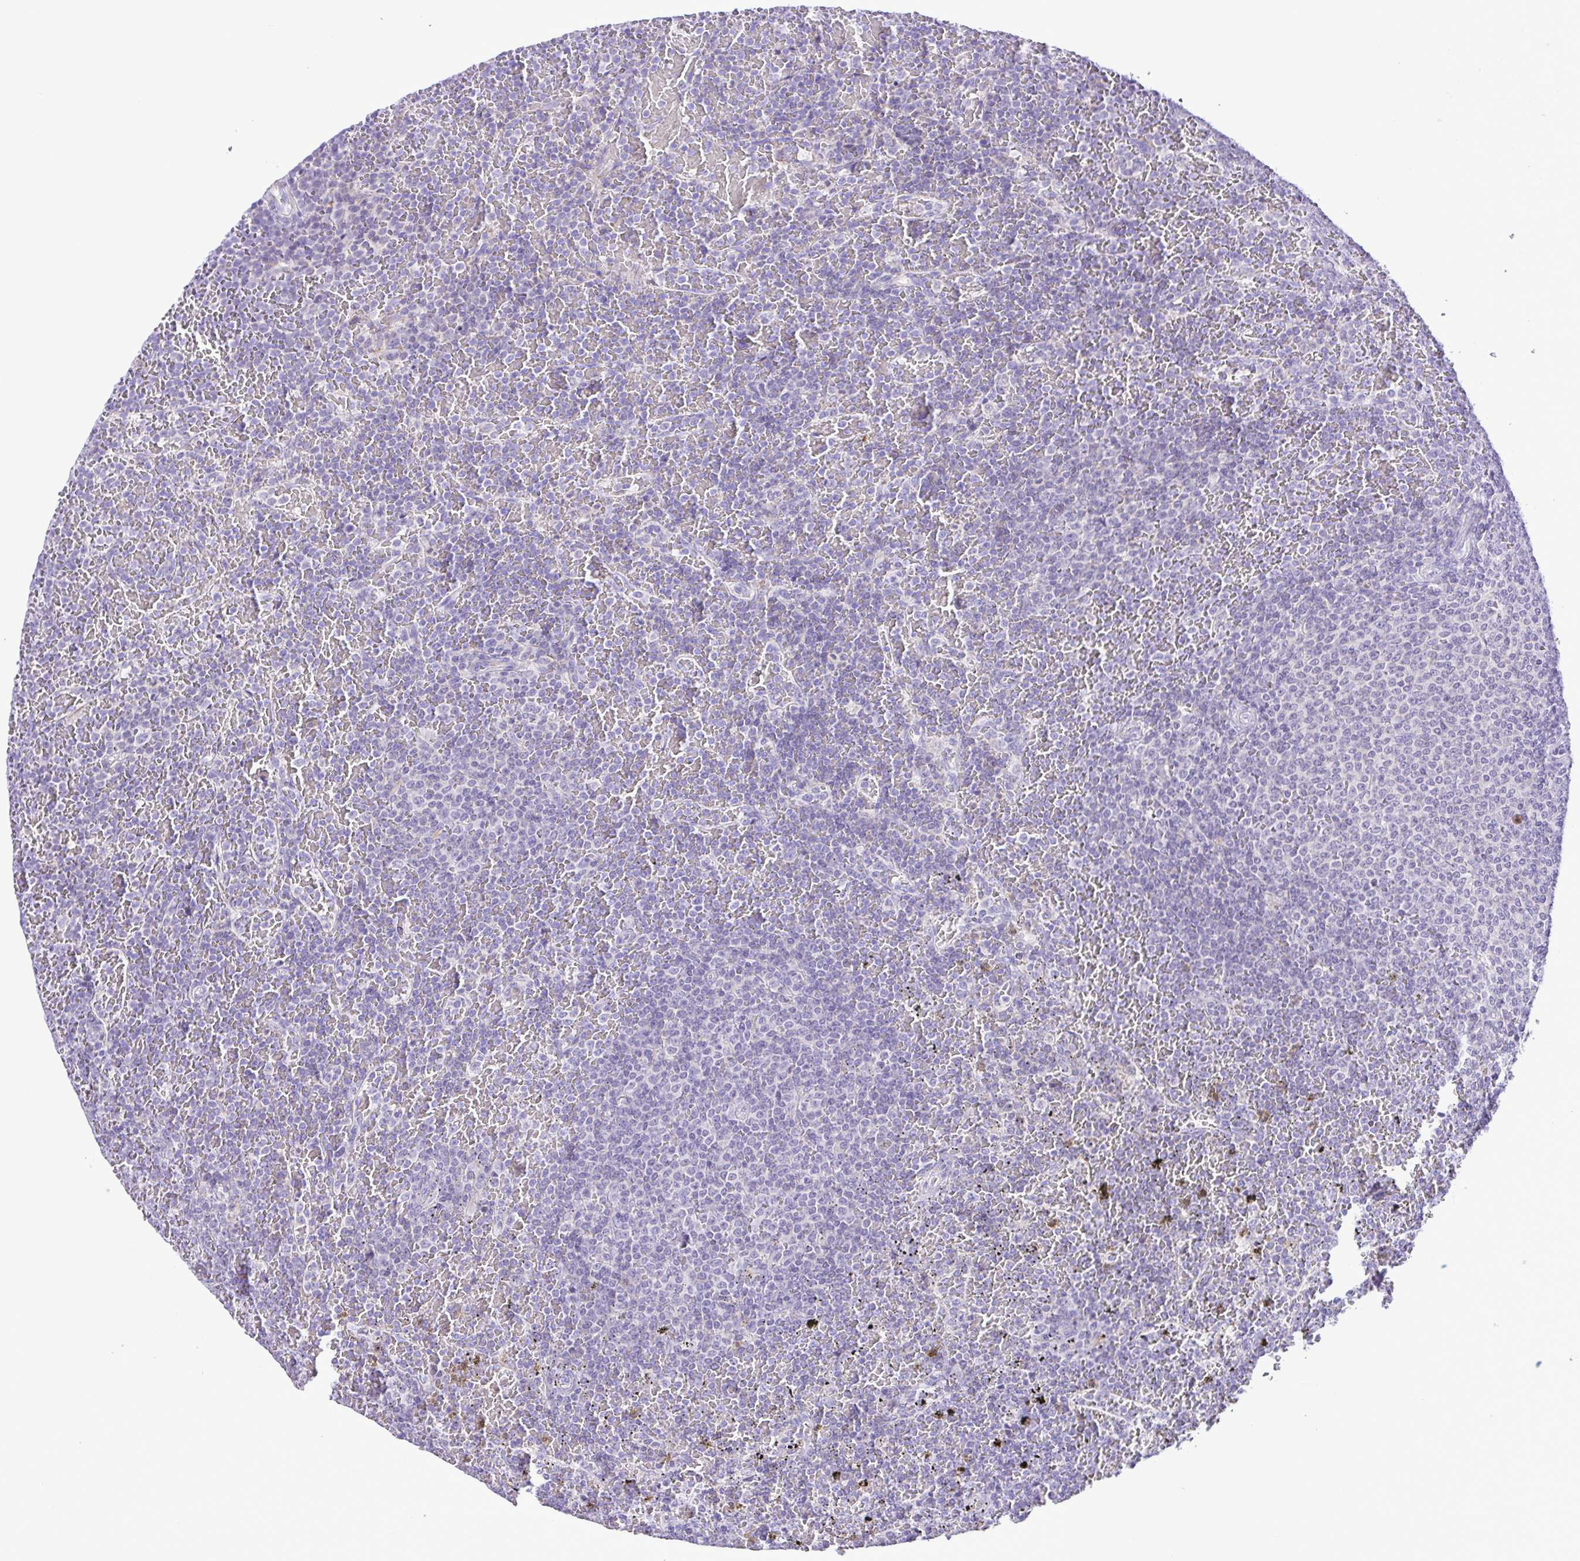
{"staining": {"intensity": "negative", "quantity": "none", "location": "none"}, "tissue": "lymphoma", "cell_type": "Tumor cells", "image_type": "cancer", "snomed": [{"axis": "morphology", "description": "Malignant lymphoma, non-Hodgkin's type, Low grade"}, {"axis": "topography", "description": "Spleen"}], "caption": "DAB (3,3'-diaminobenzidine) immunohistochemical staining of malignant lymphoma, non-Hodgkin's type (low-grade) demonstrates no significant positivity in tumor cells.", "gene": "SYT1", "patient": {"sex": "female", "age": 77}}